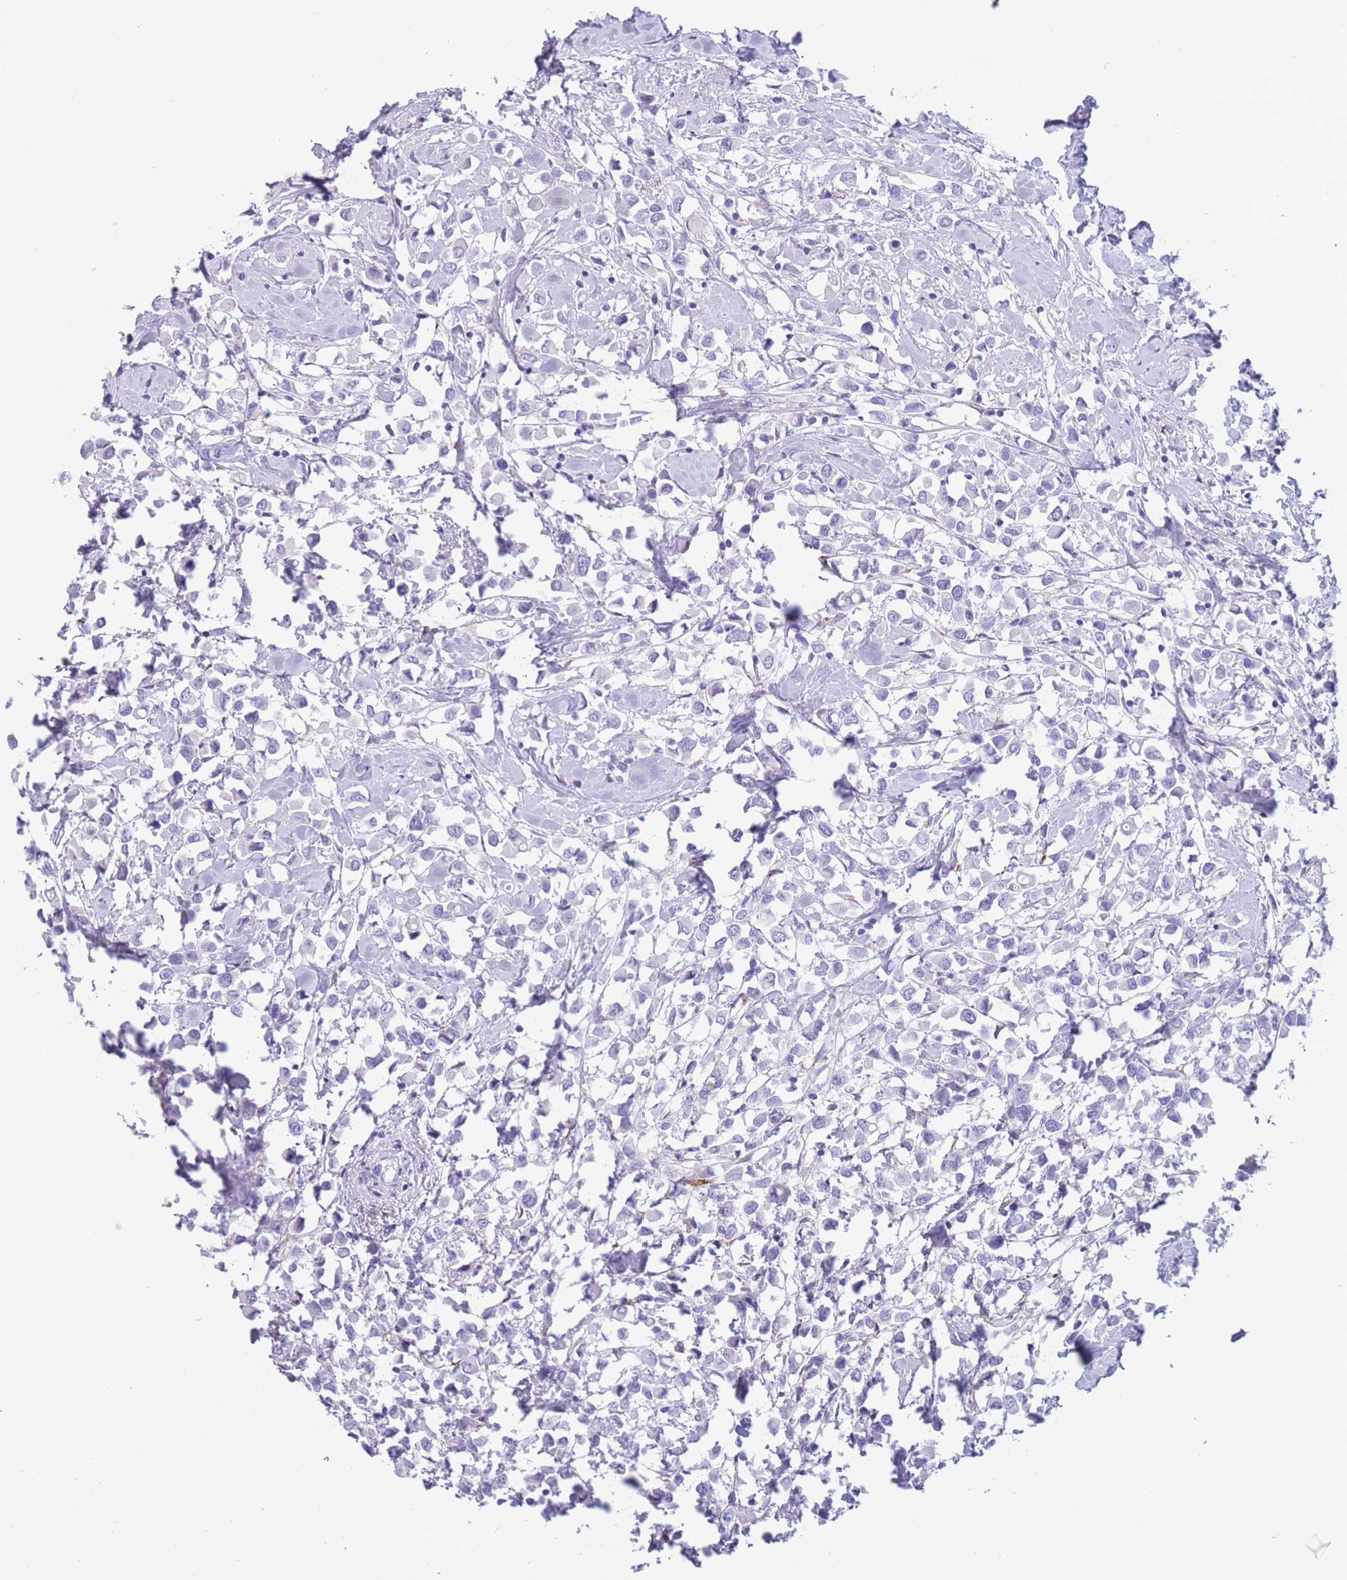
{"staining": {"intensity": "negative", "quantity": "none", "location": "none"}, "tissue": "breast cancer", "cell_type": "Tumor cells", "image_type": "cancer", "snomed": [{"axis": "morphology", "description": "Duct carcinoma"}, {"axis": "topography", "description": "Breast"}], "caption": "High magnification brightfield microscopy of breast cancer (intraductal carcinoma) stained with DAB (3,3'-diaminobenzidine) (brown) and counterstained with hematoxylin (blue): tumor cells show no significant positivity.", "gene": "COL27A1", "patient": {"sex": "female", "age": 61}}